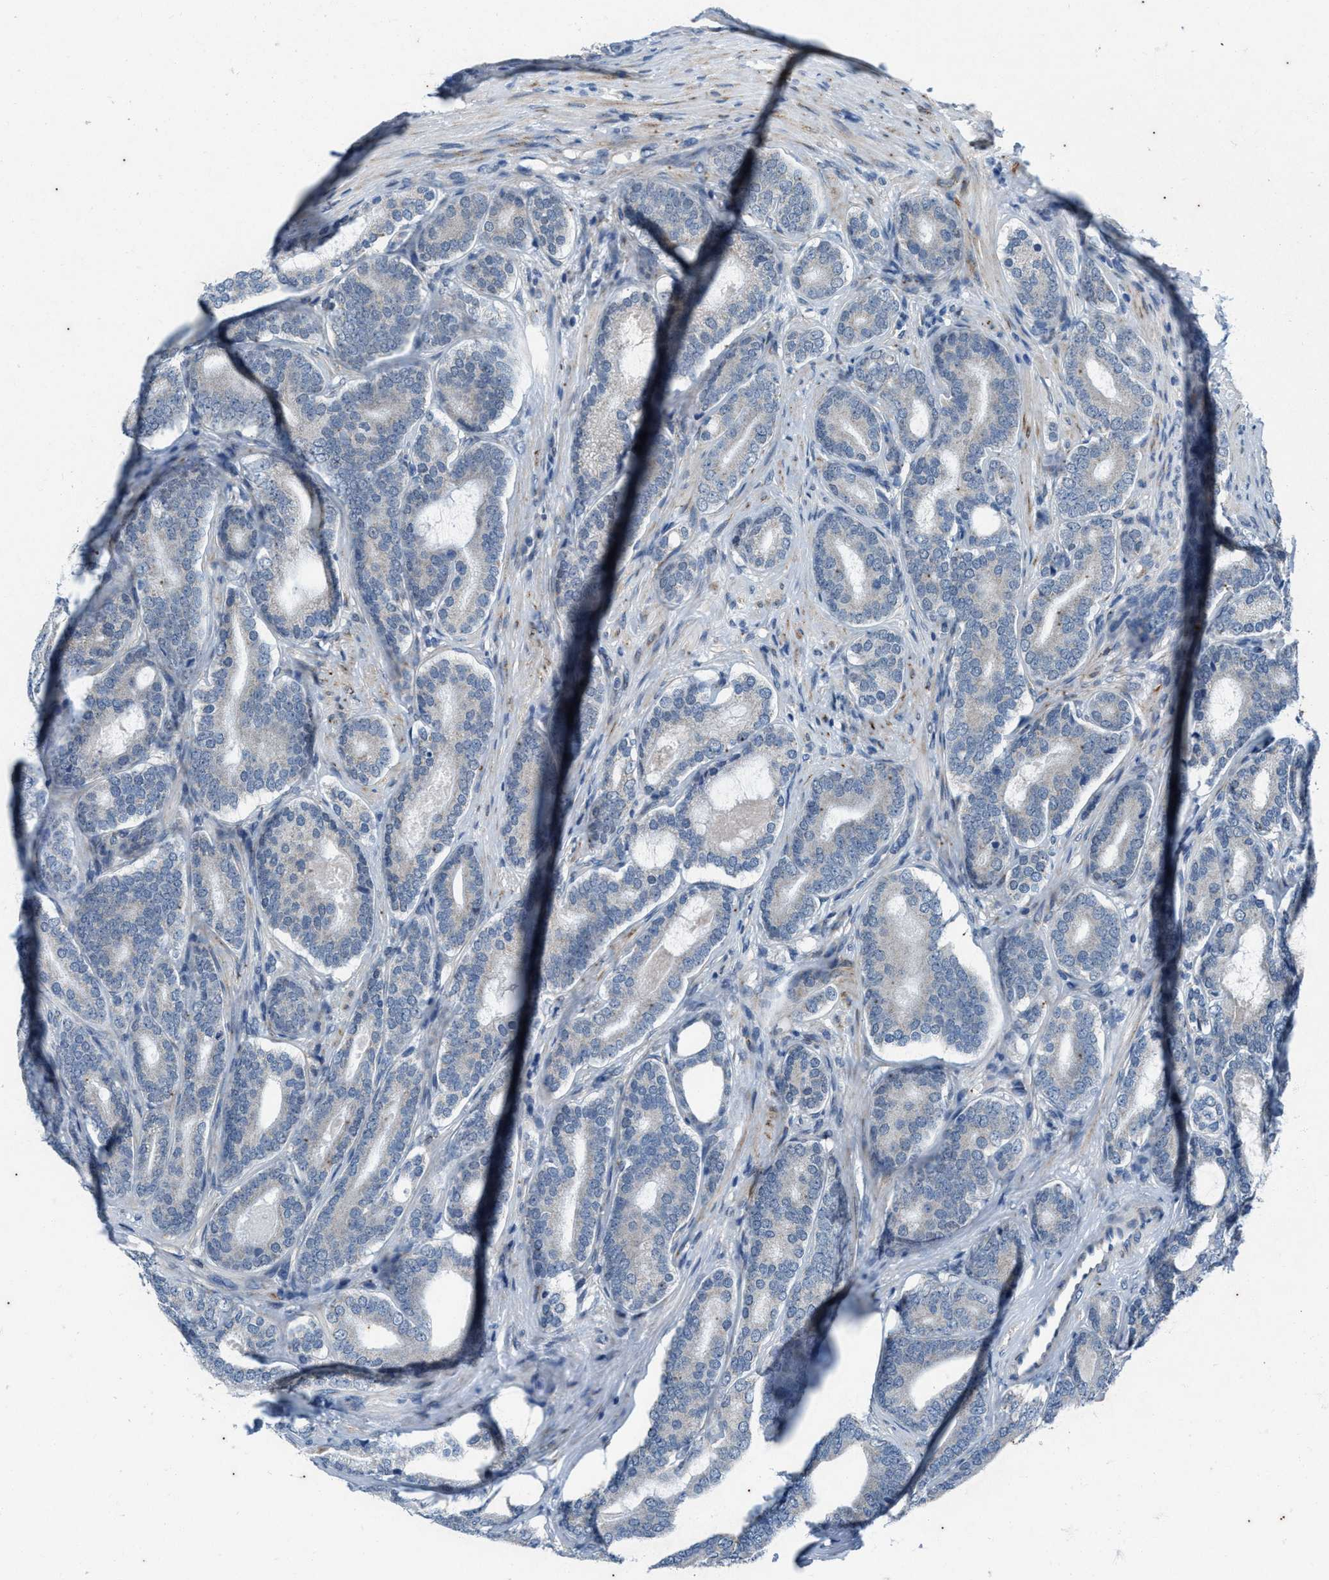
{"staining": {"intensity": "negative", "quantity": "none", "location": "none"}, "tissue": "prostate cancer", "cell_type": "Tumor cells", "image_type": "cancer", "snomed": [{"axis": "morphology", "description": "Adenocarcinoma, High grade"}, {"axis": "topography", "description": "Prostate"}], "caption": "IHC of prostate cancer (high-grade adenocarcinoma) reveals no staining in tumor cells. (IHC, brightfield microscopy, high magnification).", "gene": "KIF24", "patient": {"sex": "male", "age": 60}}